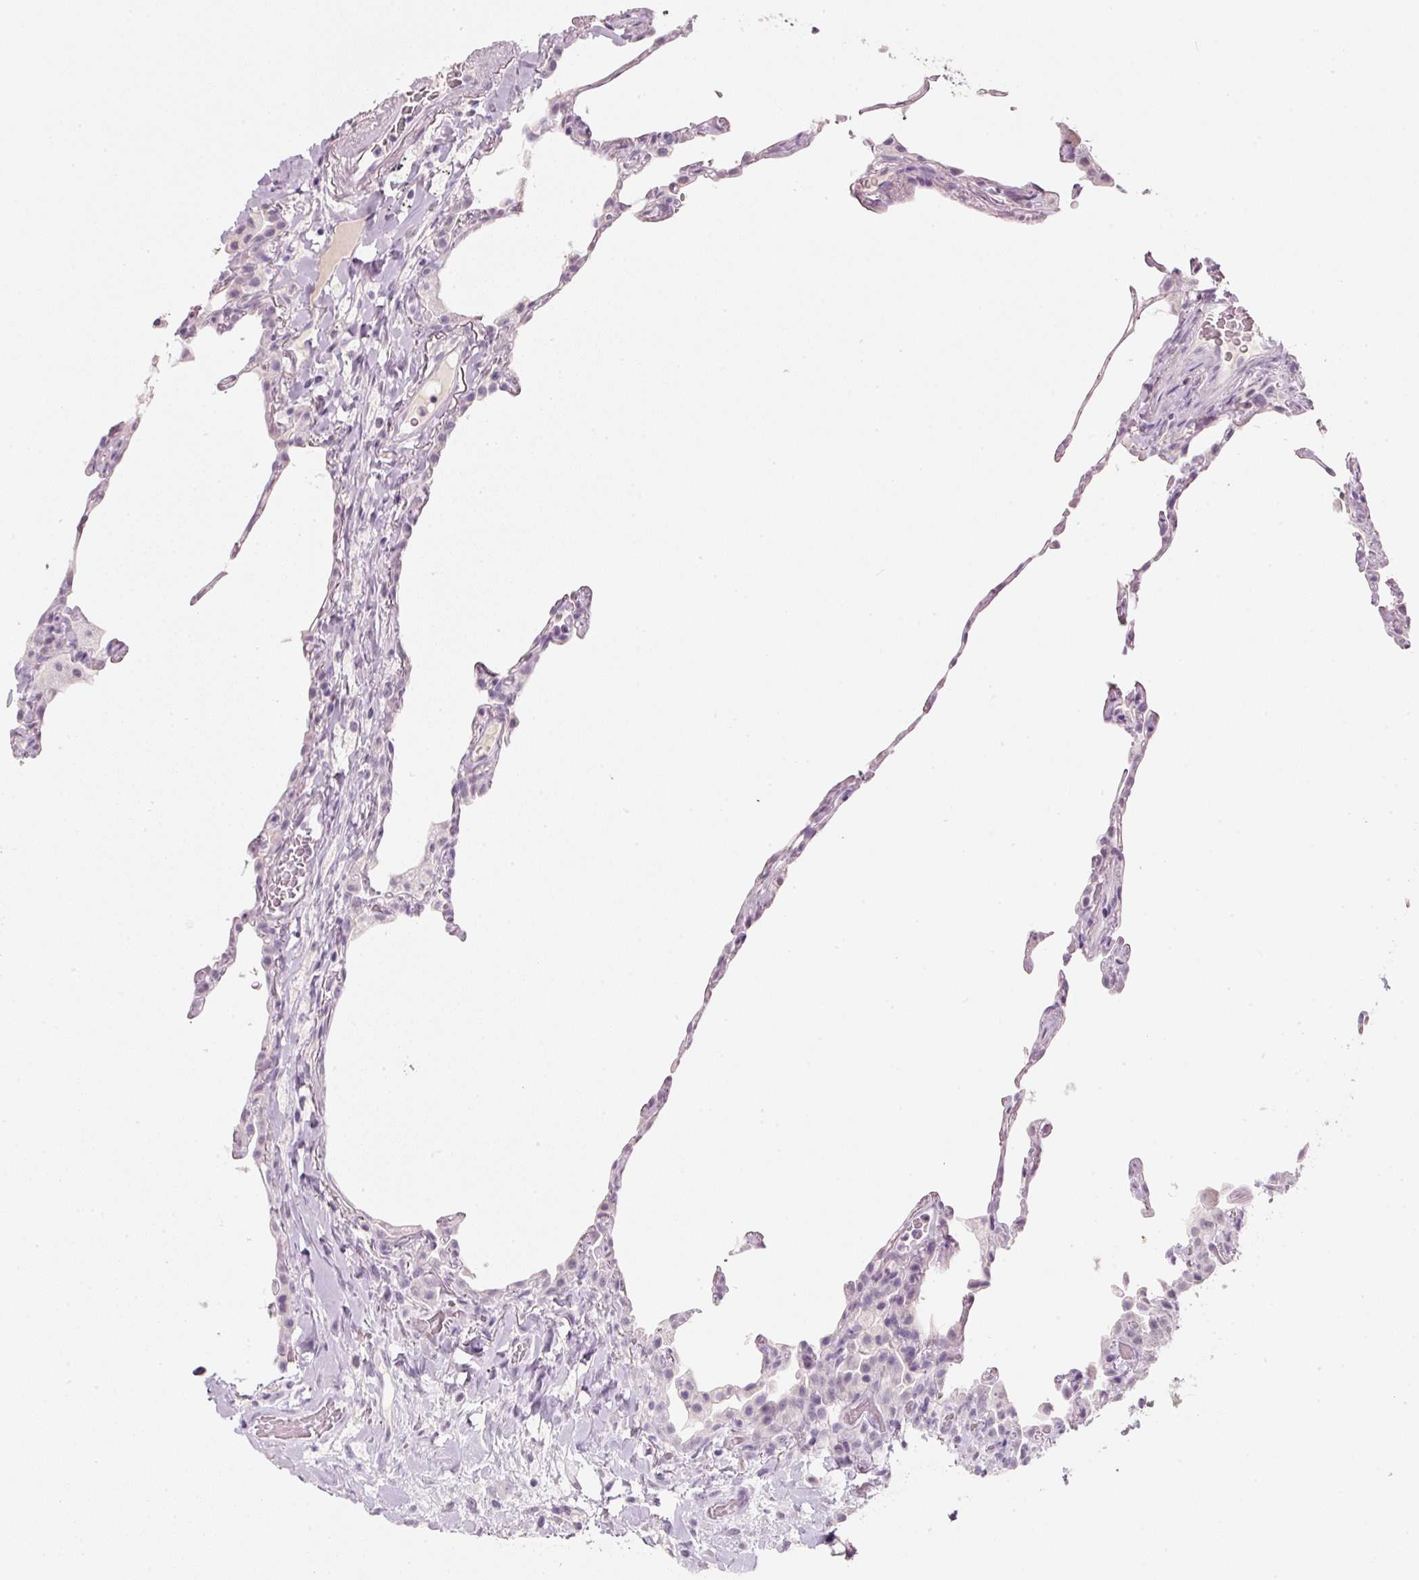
{"staining": {"intensity": "negative", "quantity": "none", "location": "none"}, "tissue": "lung", "cell_type": "Alveolar cells", "image_type": "normal", "snomed": [{"axis": "morphology", "description": "Normal tissue, NOS"}, {"axis": "topography", "description": "Lung"}], "caption": "High power microscopy photomicrograph of an immunohistochemistry (IHC) image of normal lung, revealing no significant expression in alveolar cells.", "gene": "ENSG00000206549", "patient": {"sex": "female", "age": 57}}